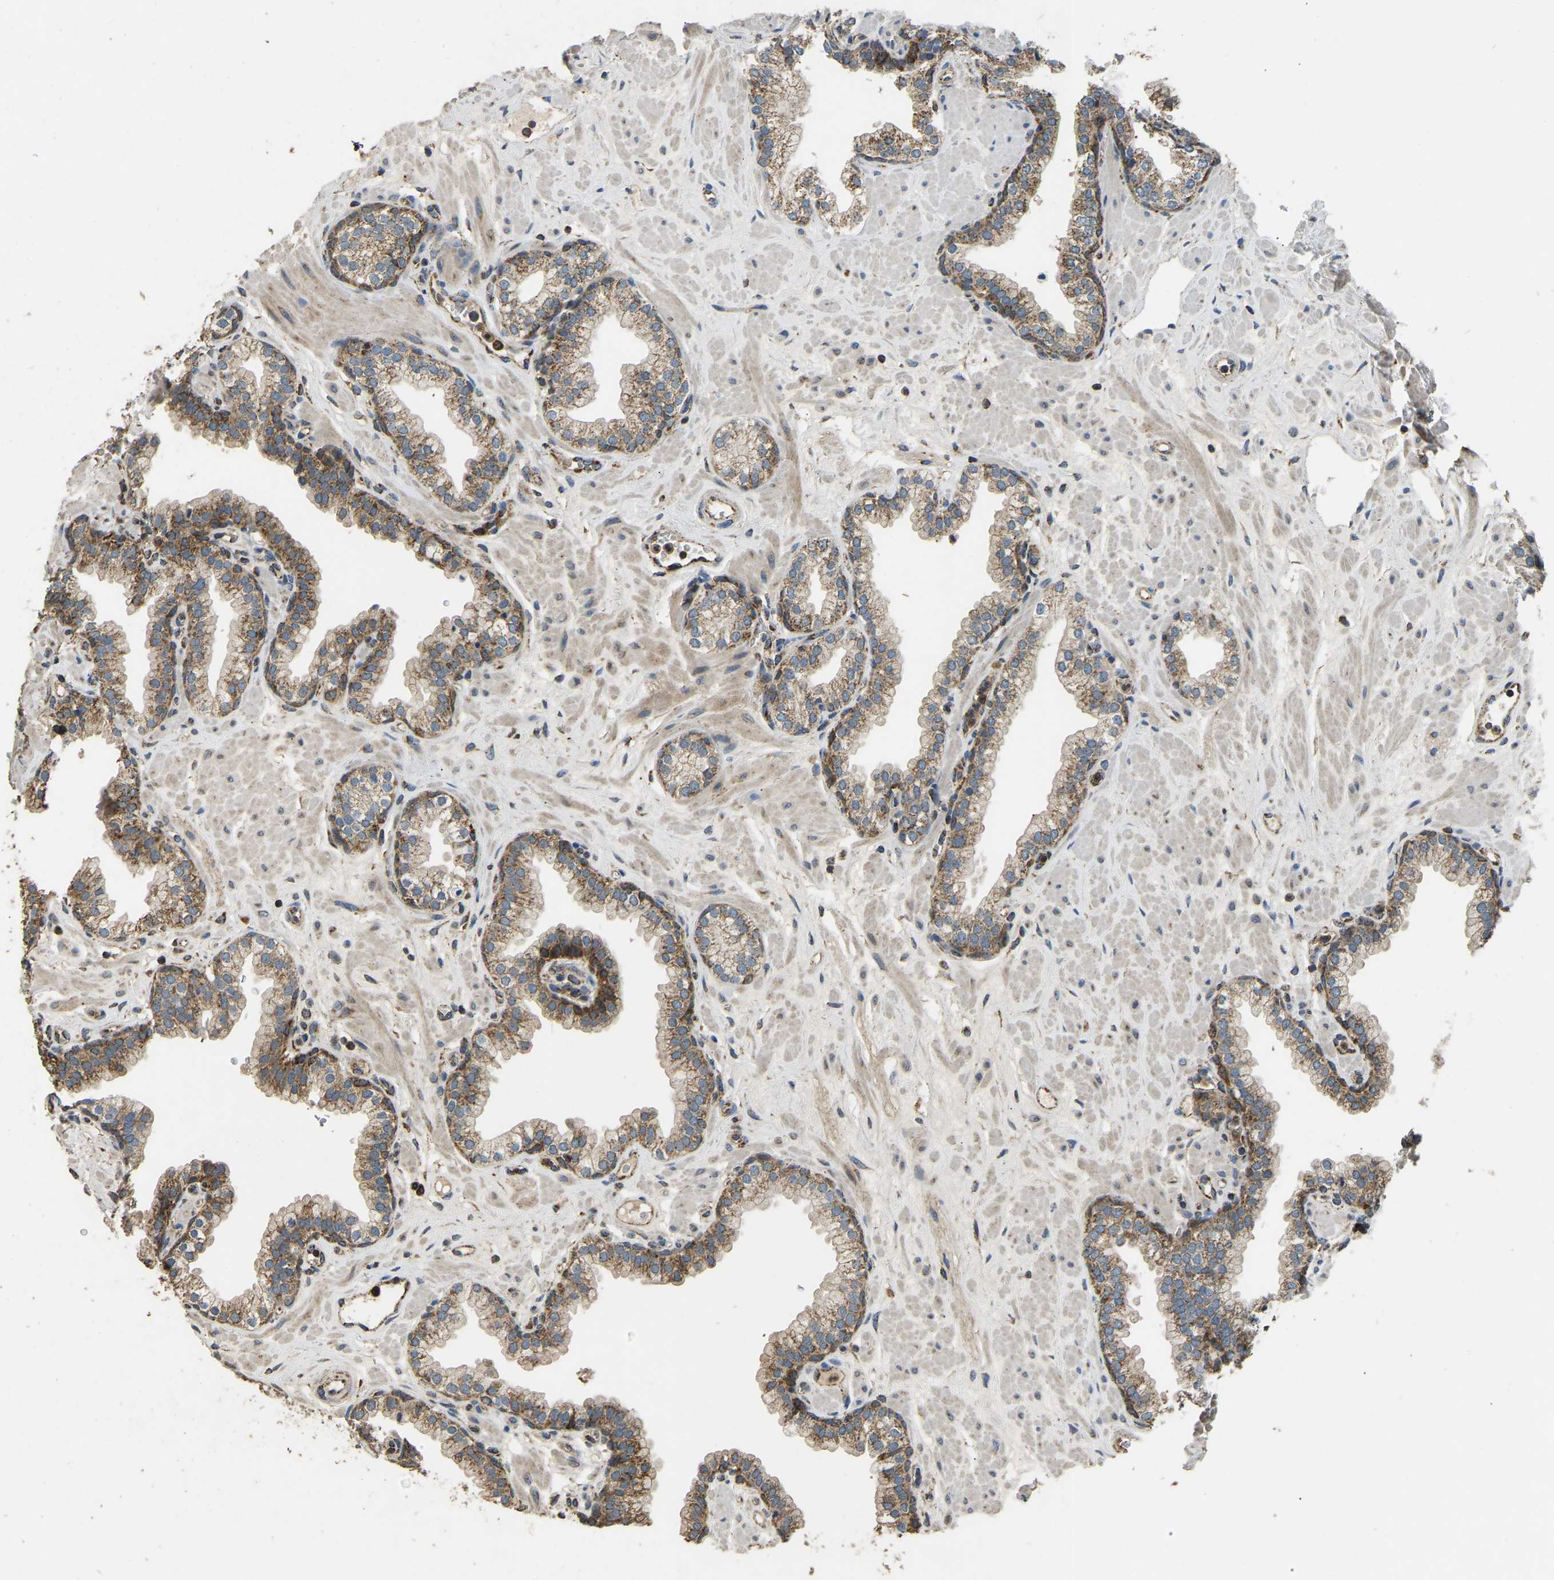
{"staining": {"intensity": "strong", "quantity": "25%-75%", "location": "cytoplasmic/membranous"}, "tissue": "prostate", "cell_type": "Glandular cells", "image_type": "normal", "snomed": [{"axis": "morphology", "description": "Normal tissue, NOS"}, {"axis": "morphology", "description": "Urothelial carcinoma, Low grade"}, {"axis": "topography", "description": "Urinary bladder"}, {"axis": "topography", "description": "Prostate"}], "caption": "This photomicrograph displays IHC staining of normal prostate, with high strong cytoplasmic/membranous positivity in approximately 25%-75% of glandular cells.", "gene": "TUFM", "patient": {"sex": "male", "age": 60}}